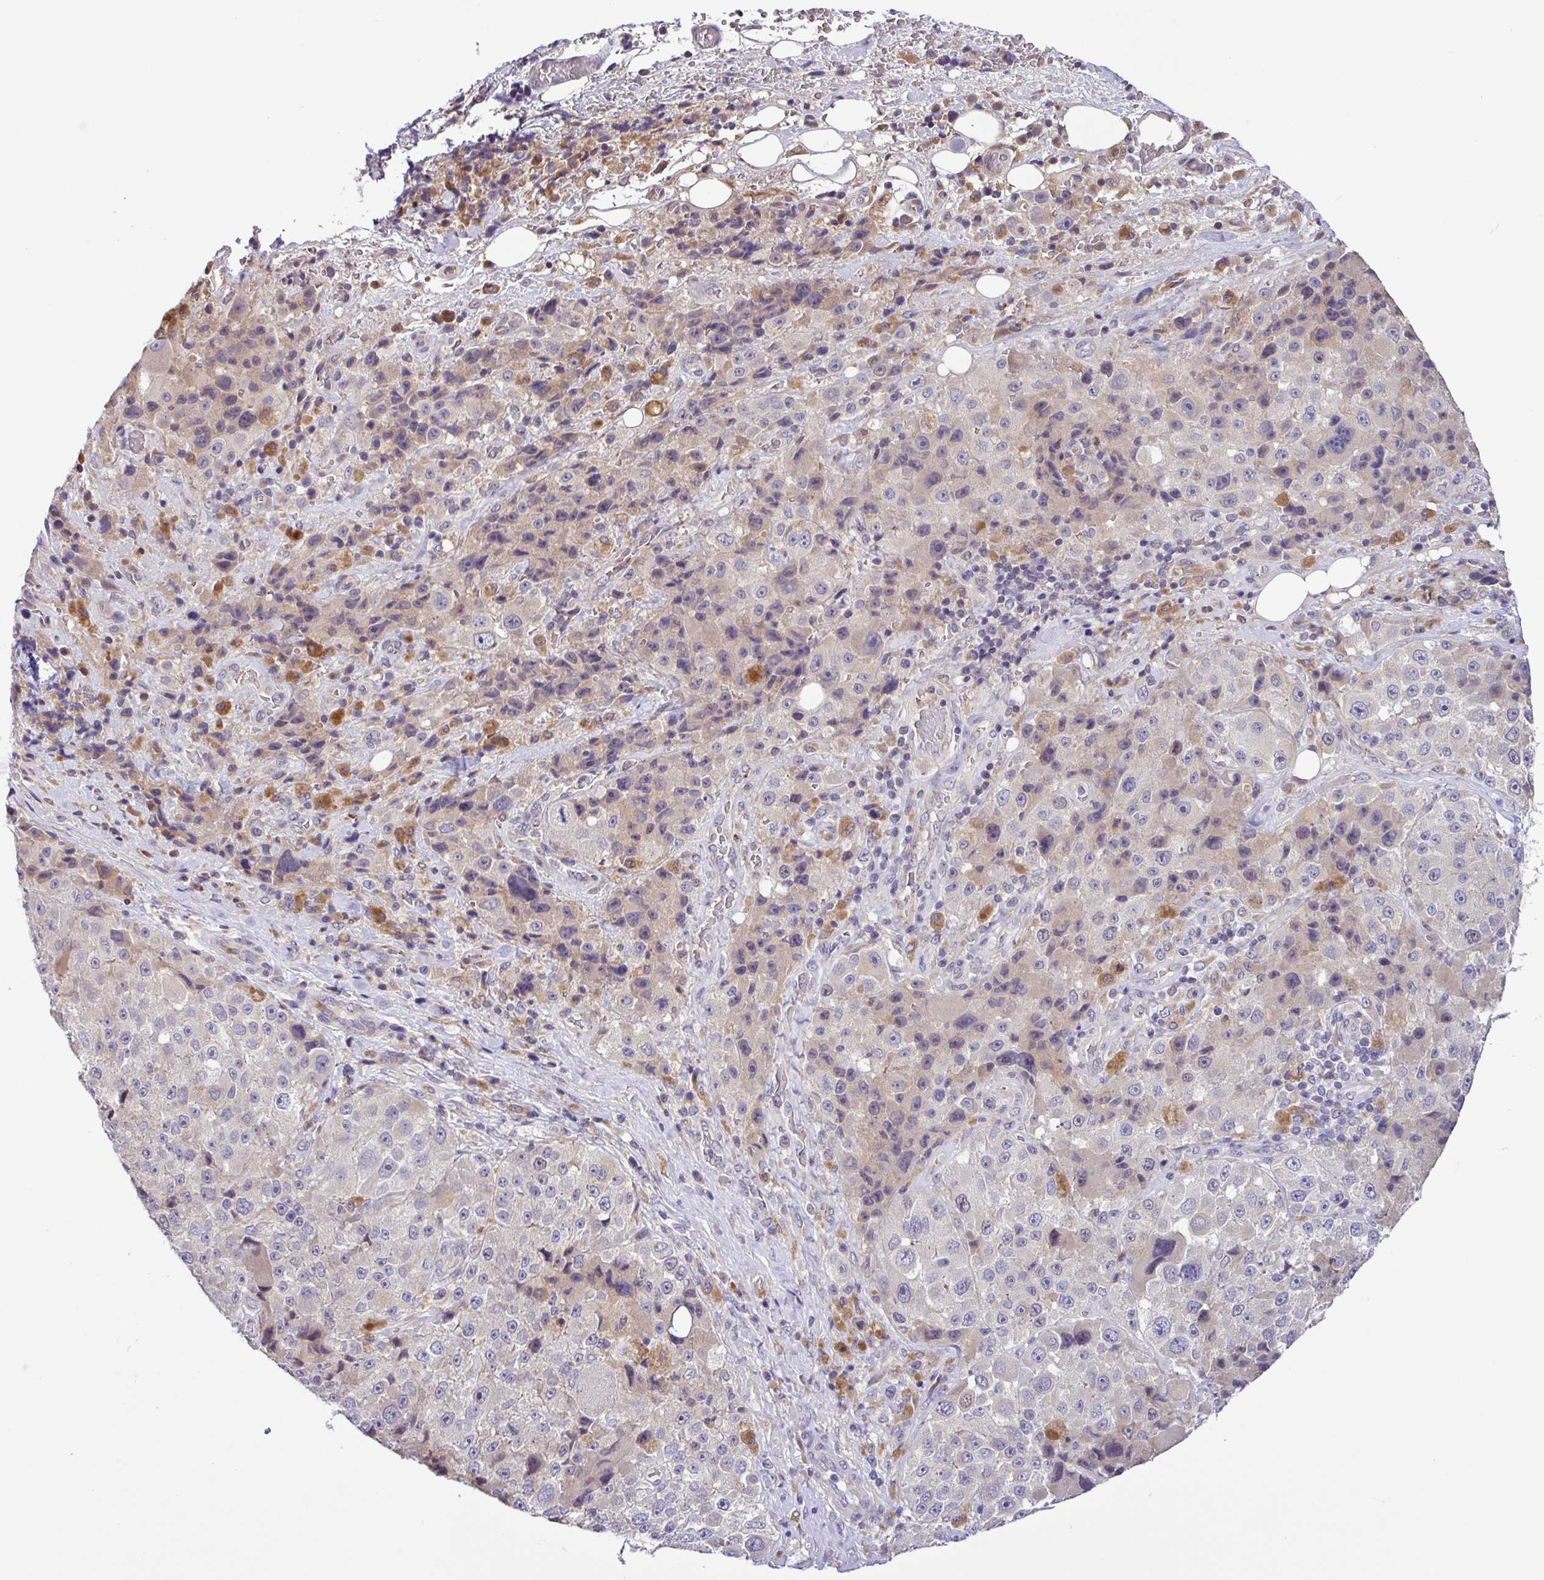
{"staining": {"intensity": "weak", "quantity": "<25%", "location": "cytoplasmic/membranous"}, "tissue": "melanoma", "cell_type": "Tumor cells", "image_type": "cancer", "snomed": [{"axis": "morphology", "description": "Malignant melanoma, Metastatic site"}, {"axis": "topography", "description": "Lymph node"}], "caption": "A micrograph of human malignant melanoma (metastatic site) is negative for staining in tumor cells.", "gene": "SFTPB", "patient": {"sex": "male", "age": 62}}